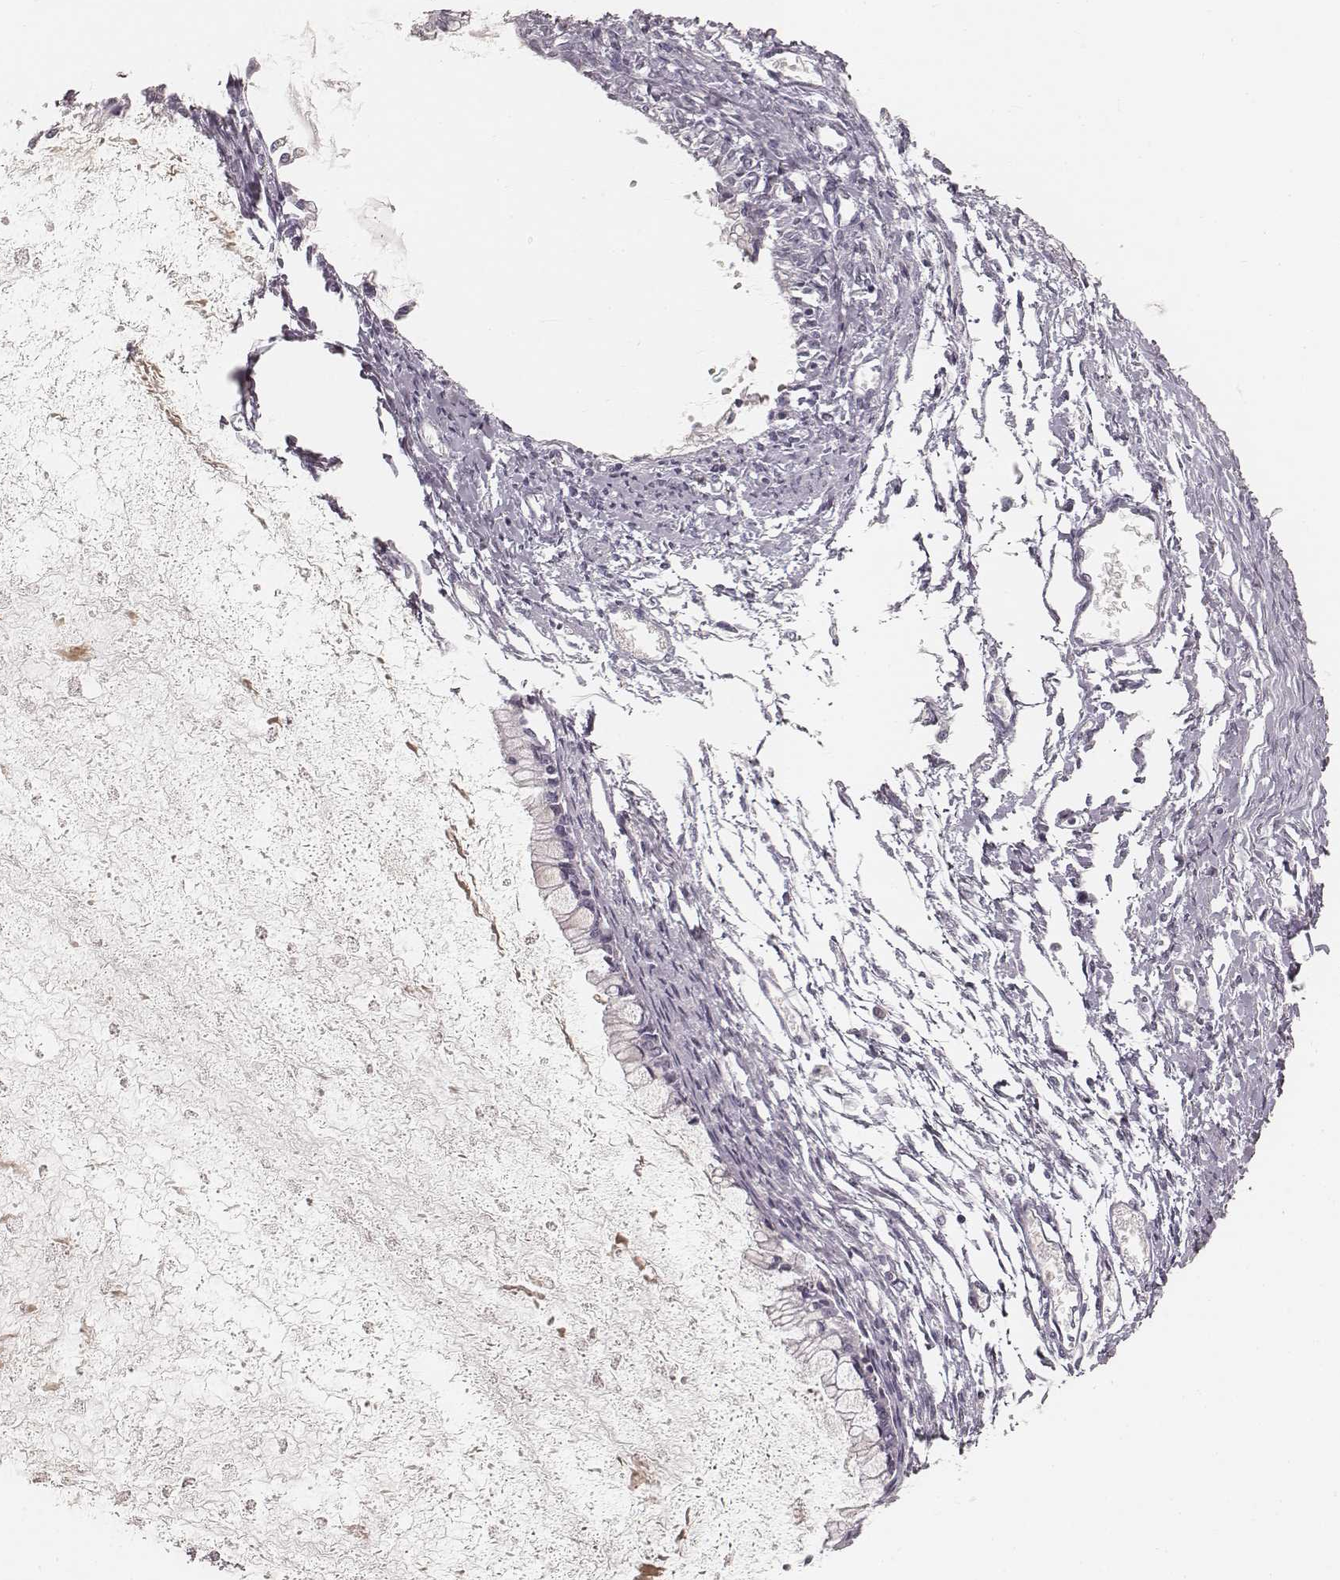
{"staining": {"intensity": "negative", "quantity": "none", "location": "none"}, "tissue": "ovarian cancer", "cell_type": "Tumor cells", "image_type": "cancer", "snomed": [{"axis": "morphology", "description": "Cystadenocarcinoma, mucinous, NOS"}, {"axis": "topography", "description": "Ovary"}], "caption": "There is no significant expression in tumor cells of ovarian cancer. (IHC, brightfield microscopy, high magnification).", "gene": "KRT26", "patient": {"sex": "female", "age": 67}}